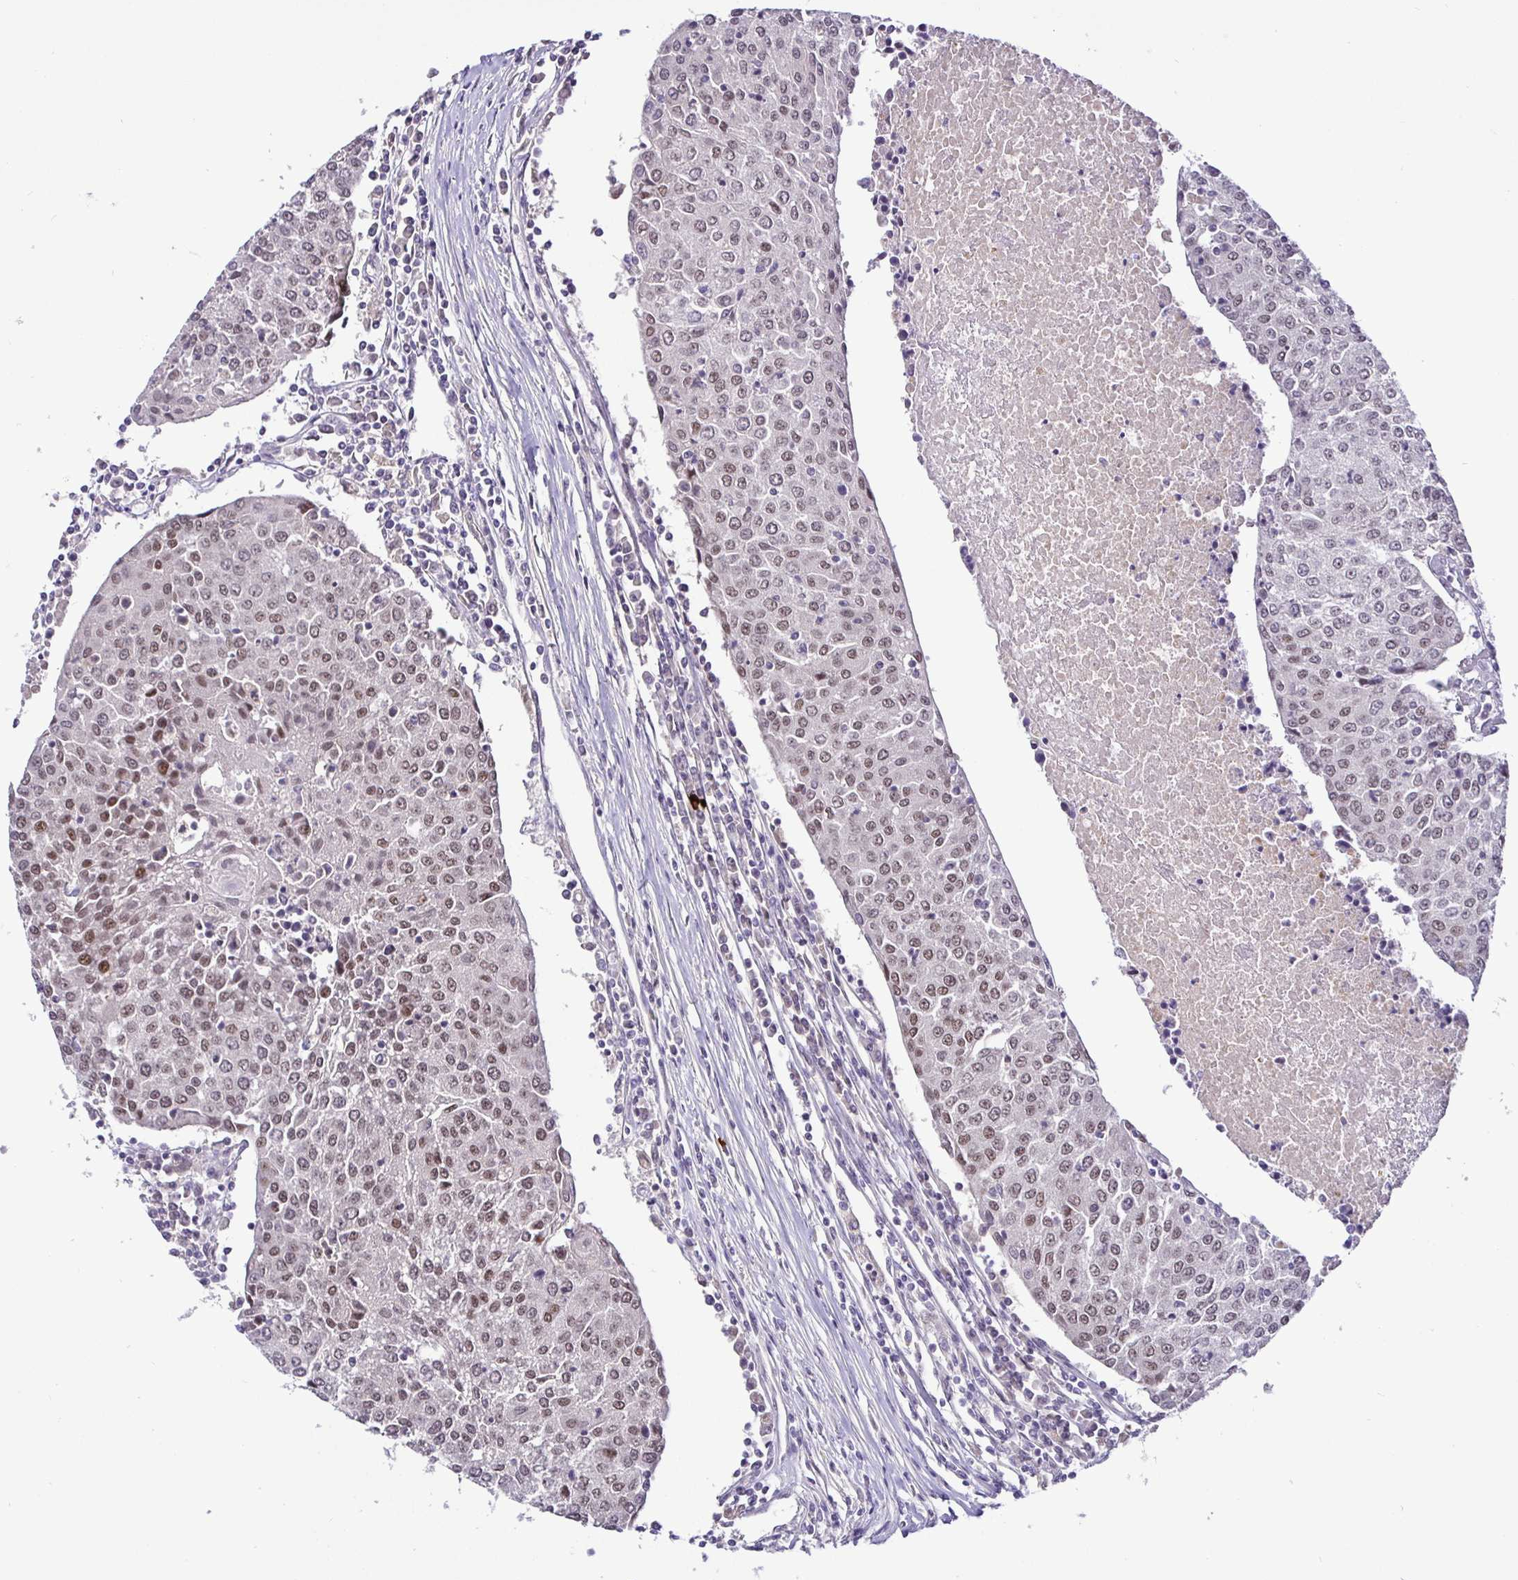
{"staining": {"intensity": "moderate", "quantity": ">75%", "location": "nuclear"}, "tissue": "urothelial cancer", "cell_type": "Tumor cells", "image_type": "cancer", "snomed": [{"axis": "morphology", "description": "Urothelial carcinoma, High grade"}, {"axis": "topography", "description": "Urinary bladder"}], "caption": "High-magnification brightfield microscopy of urothelial carcinoma (high-grade) stained with DAB (3,3'-diaminobenzidine) (brown) and counterstained with hematoxylin (blue). tumor cells exhibit moderate nuclear staining is identified in about>75% of cells.", "gene": "NUP188", "patient": {"sex": "female", "age": 85}}